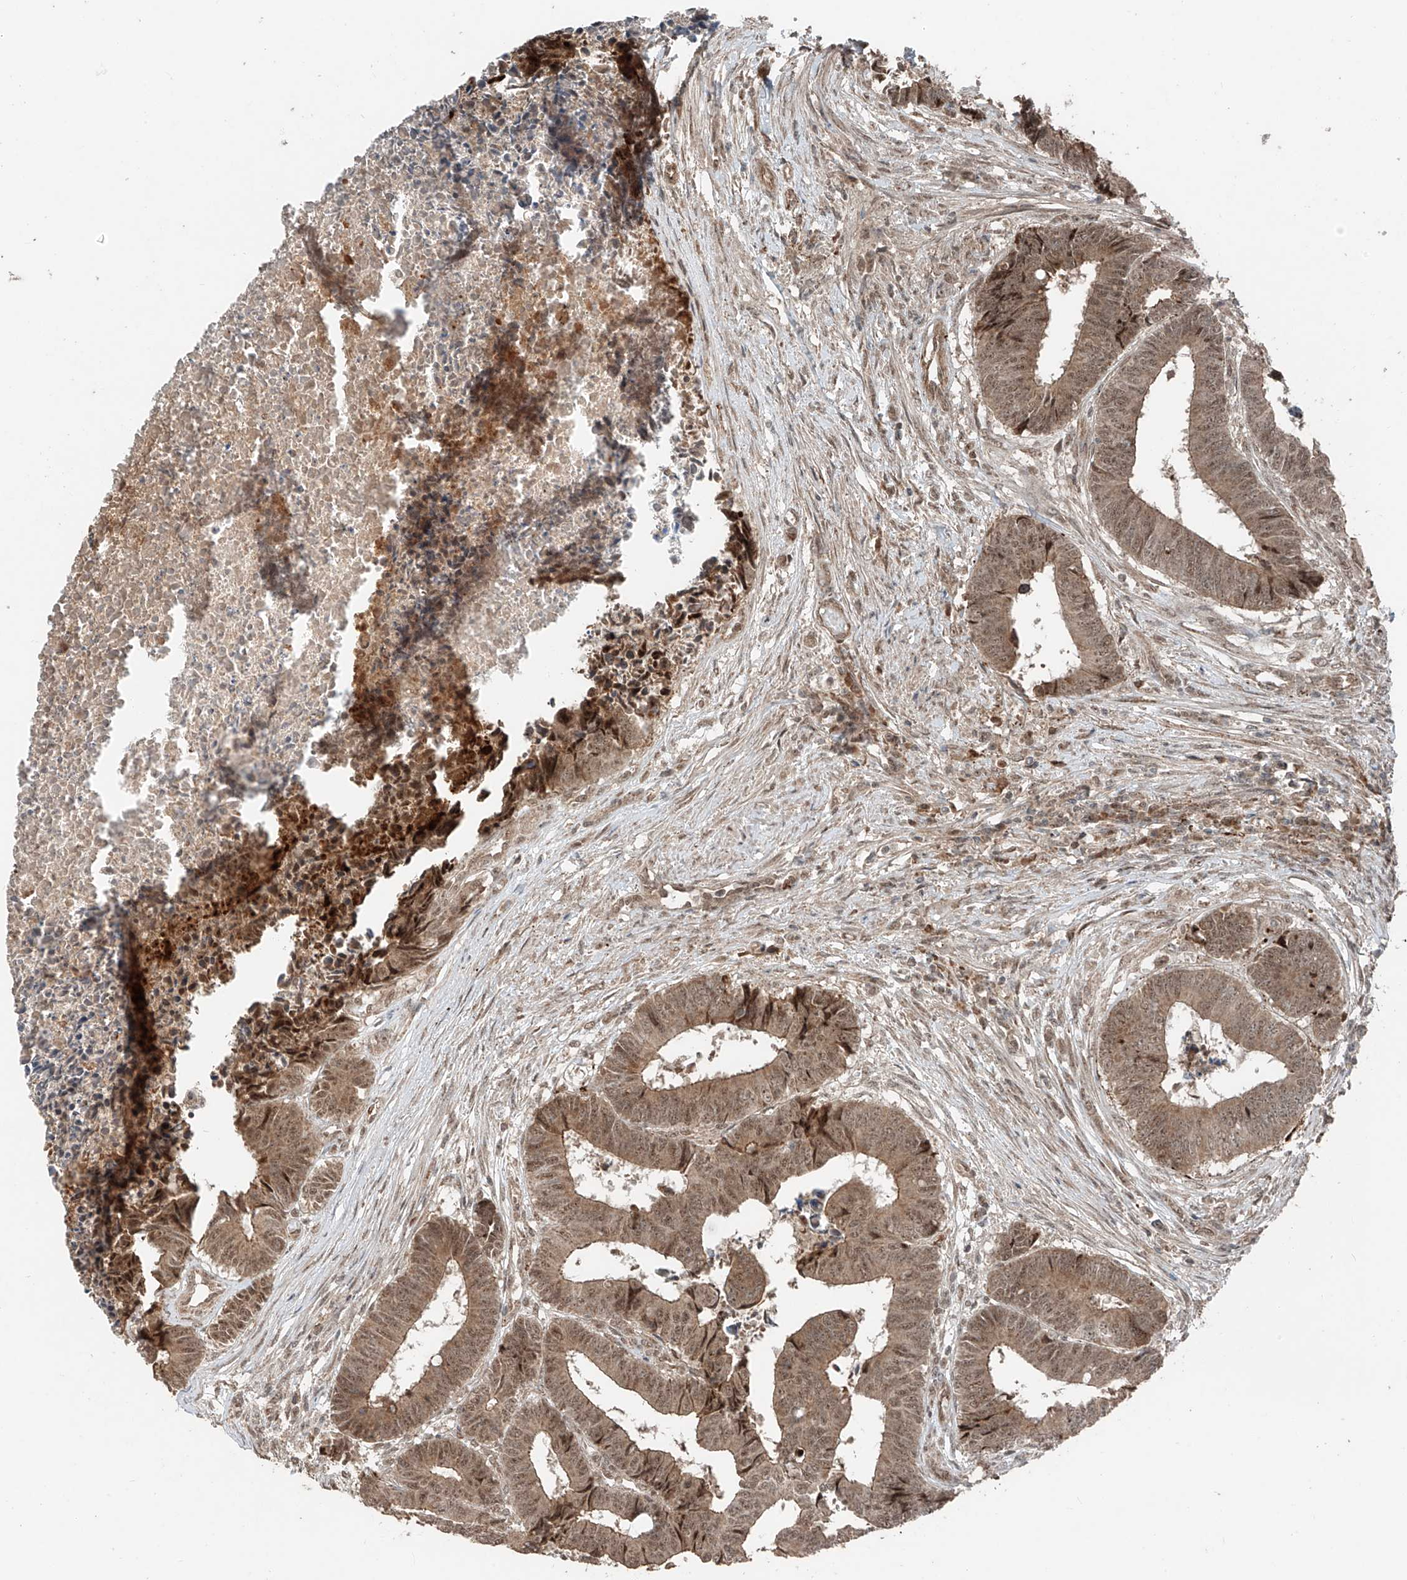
{"staining": {"intensity": "moderate", "quantity": ">75%", "location": "cytoplasmic/membranous,nuclear"}, "tissue": "colorectal cancer", "cell_type": "Tumor cells", "image_type": "cancer", "snomed": [{"axis": "morphology", "description": "Adenocarcinoma, NOS"}, {"axis": "topography", "description": "Rectum"}], "caption": "This photomicrograph demonstrates immunohistochemistry (IHC) staining of human adenocarcinoma (colorectal), with medium moderate cytoplasmic/membranous and nuclear staining in about >75% of tumor cells.", "gene": "ZNF620", "patient": {"sex": "male", "age": 84}}